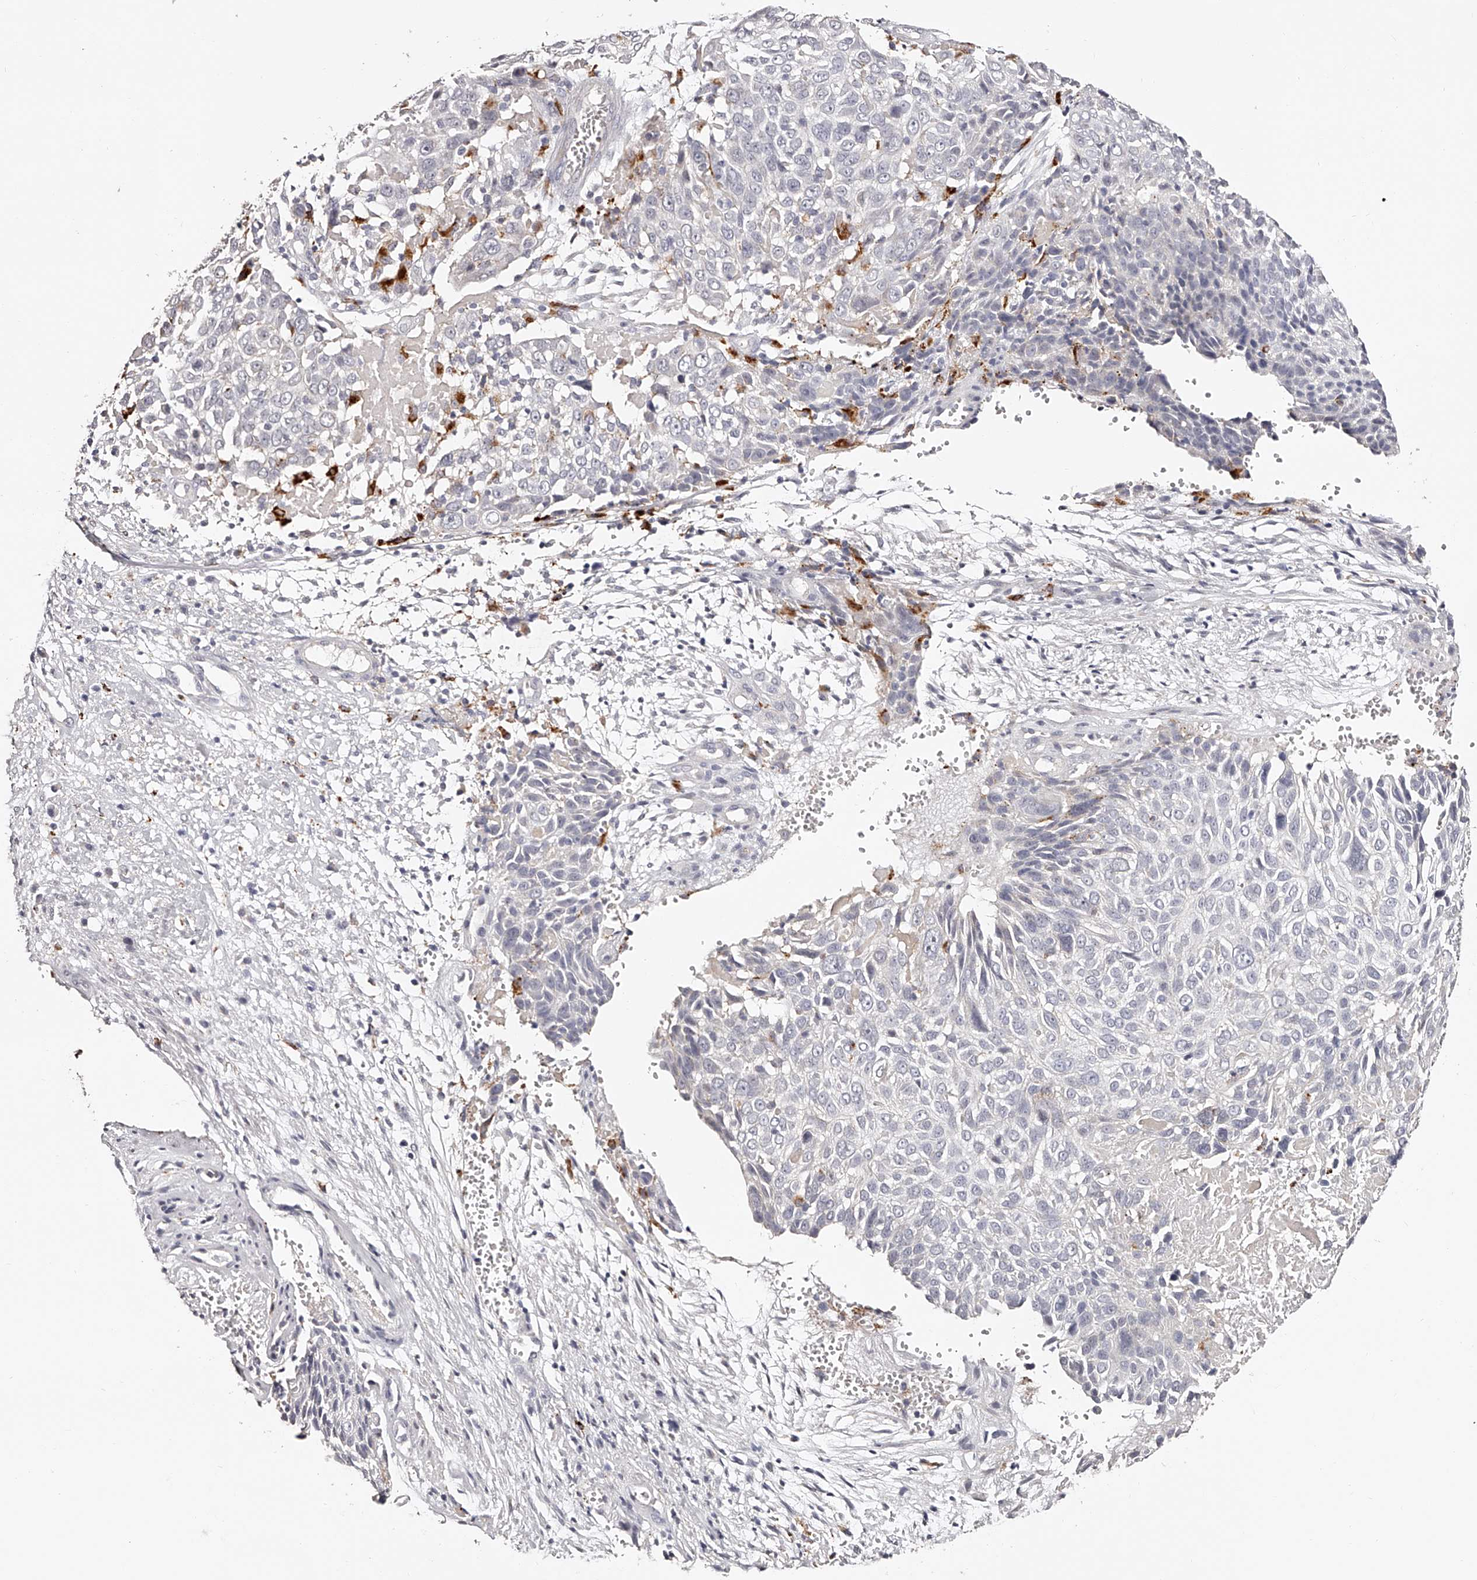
{"staining": {"intensity": "negative", "quantity": "none", "location": "none"}, "tissue": "cervical cancer", "cell_type": "Tumor cells", "image_type": "cancer", "snomed": [{"axis": "morphology", "description": "Squamous cell carcinoma, NOS"}, {"axis": "topography", "description": "Cervix"}], "caption": "A high-resolution micrograph shows immunohistochemistry staining of cervical squamous cell carcinoma, which reveals no significant expression in tumor cells.", "gene": "SLC35D3", "patient": {"sex": "female", "age": 74}}